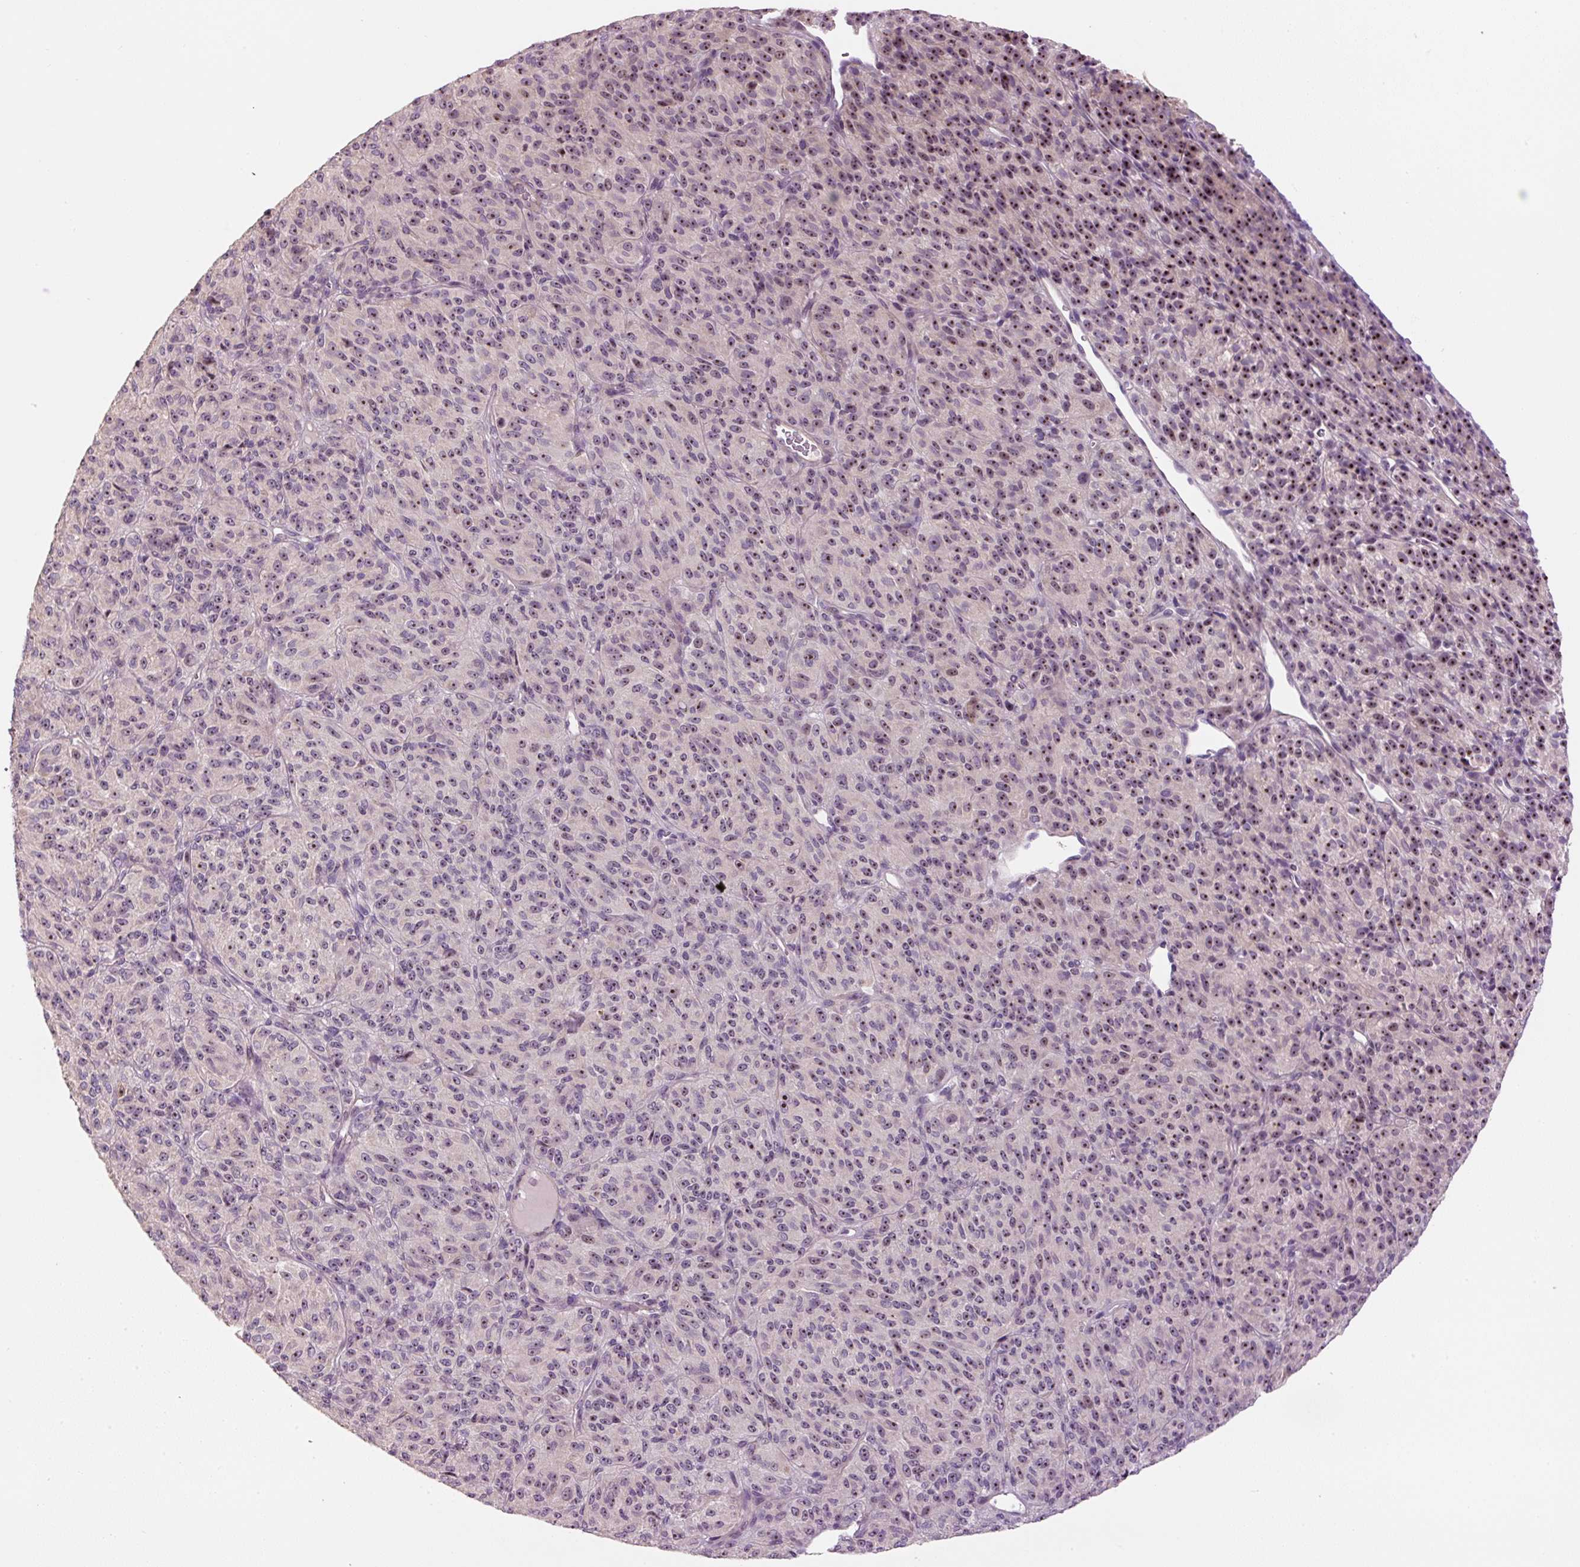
{"staining": {"intensity": "weak", "quantity": "25%-75%", "location": "nuclear"}, "tissue": "melanoma", "cell_type": "Tumor cells", "image_type": "cancer", "snomed": [{"axis": "morphology", "description": "Malignant melanoma, Metastatic site"}, {"axis": "topography", "description": "Brain"}], "caption": "Brown immunohistochemical staining in melanoma shows weak nuclear positivity in approximately 25%-75% of tumor cells. Immunohistochemistry stains the protein of interest in brown and the nuclei are stained blue.", "gene": "TMEM151B", "patient": {"sex": "female", "age": 56}}